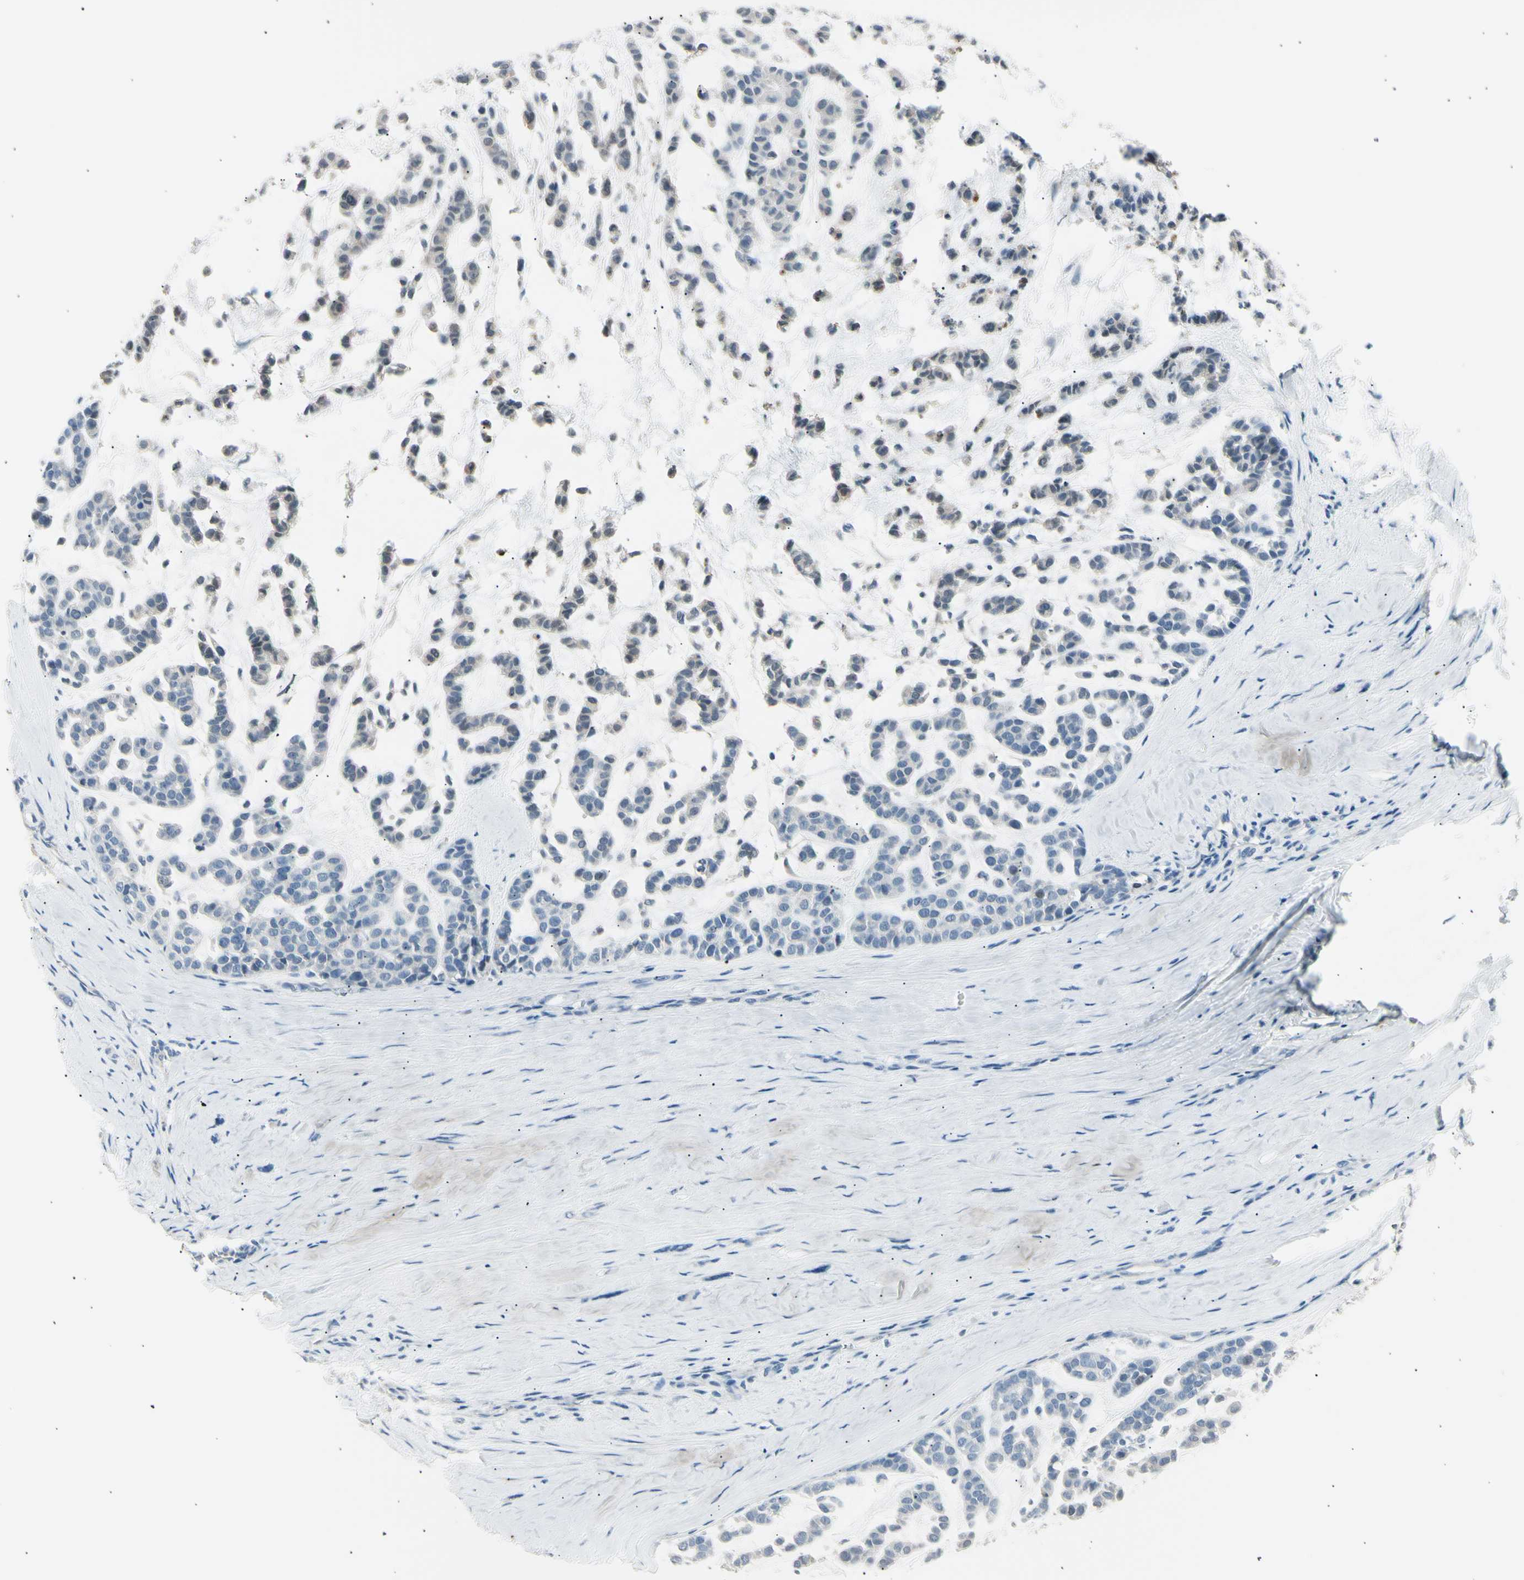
{"staining": {"intensity": "negative", "quantity": "none", "location": "none"}, "tissue": "head and neck cancer", "cell_type": "Tumor cells", "image_type": "cancer", "snomed": [{"axis": "morphology", "description": "Adenocarcinoma, NOS"}, {"axis": "morphology", "description": "Adenoma, NOS"}, {"axis": "topography", "description": "Head-Neck"}], "caption": "Immunohistochemistry (IHC) histopathology image of head and neck adenoma stained for a protein (brown), which reveals no staining in tumor cells. (Brightfield microscopy of DAB (3,3'-diaminobenzidine) immunohistochemistry (IHC) at high magnification).", "gene": "LHPP", "patient": {"sex": "female", "age": 55}}